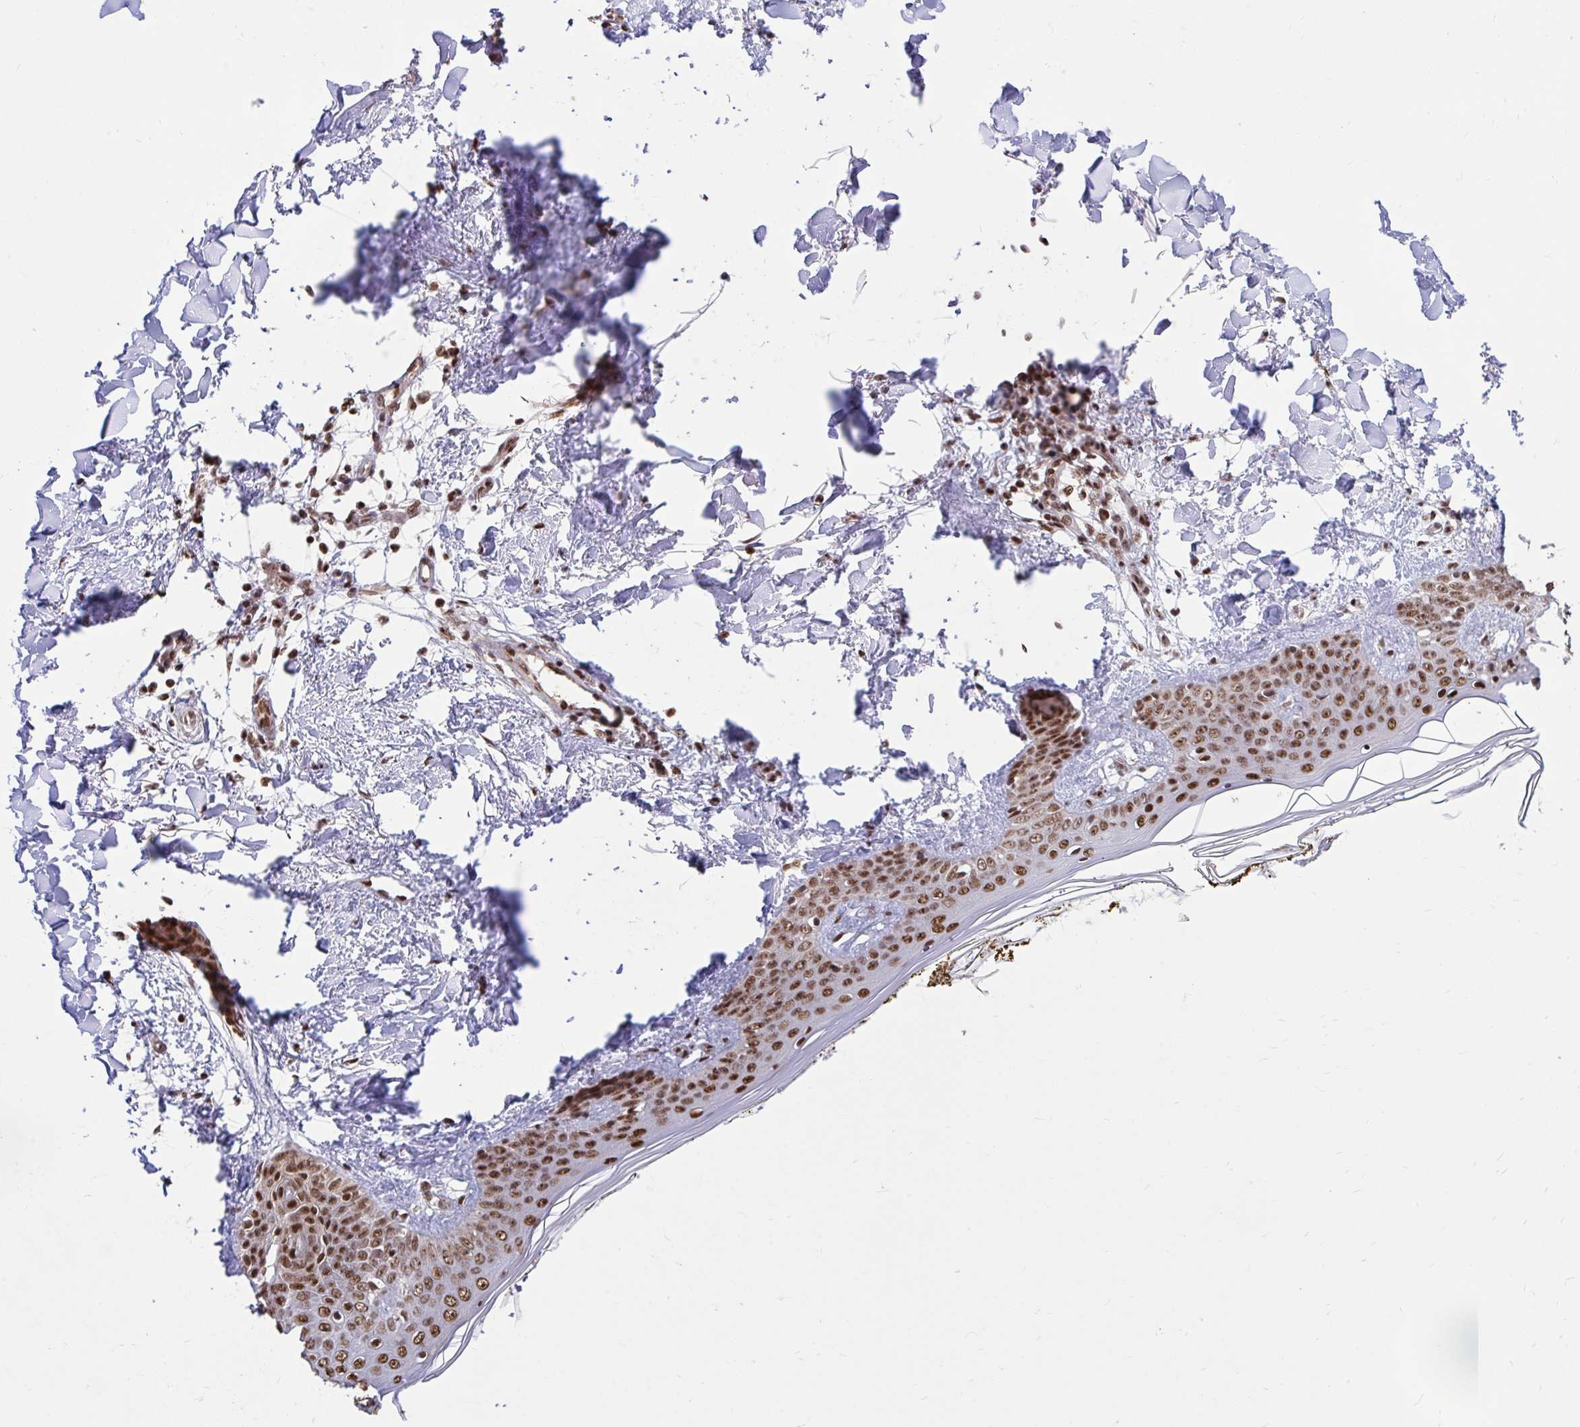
{"staining": {"intensity": "strong", "quantity": ">75%", "location": "nuclear"}, "tissue": "skin", "cell_type": "Fibroblasts", "image_type": "normal", "snomed": [{"axis": "morphology", "description": "Normal tissue, NOS"}, {"axis": "topography", "description": "Skin"}], "caption": "IHC histopathology image of normal skin: skin stained using immunohistochemistry exhibits high levels of strong protein expression localized specifically in the nuclear of fibroblasts, appearing as a nuclear brown color.", "gene": "ABCA9", "patient": {"sex": "female", "age": 34}}